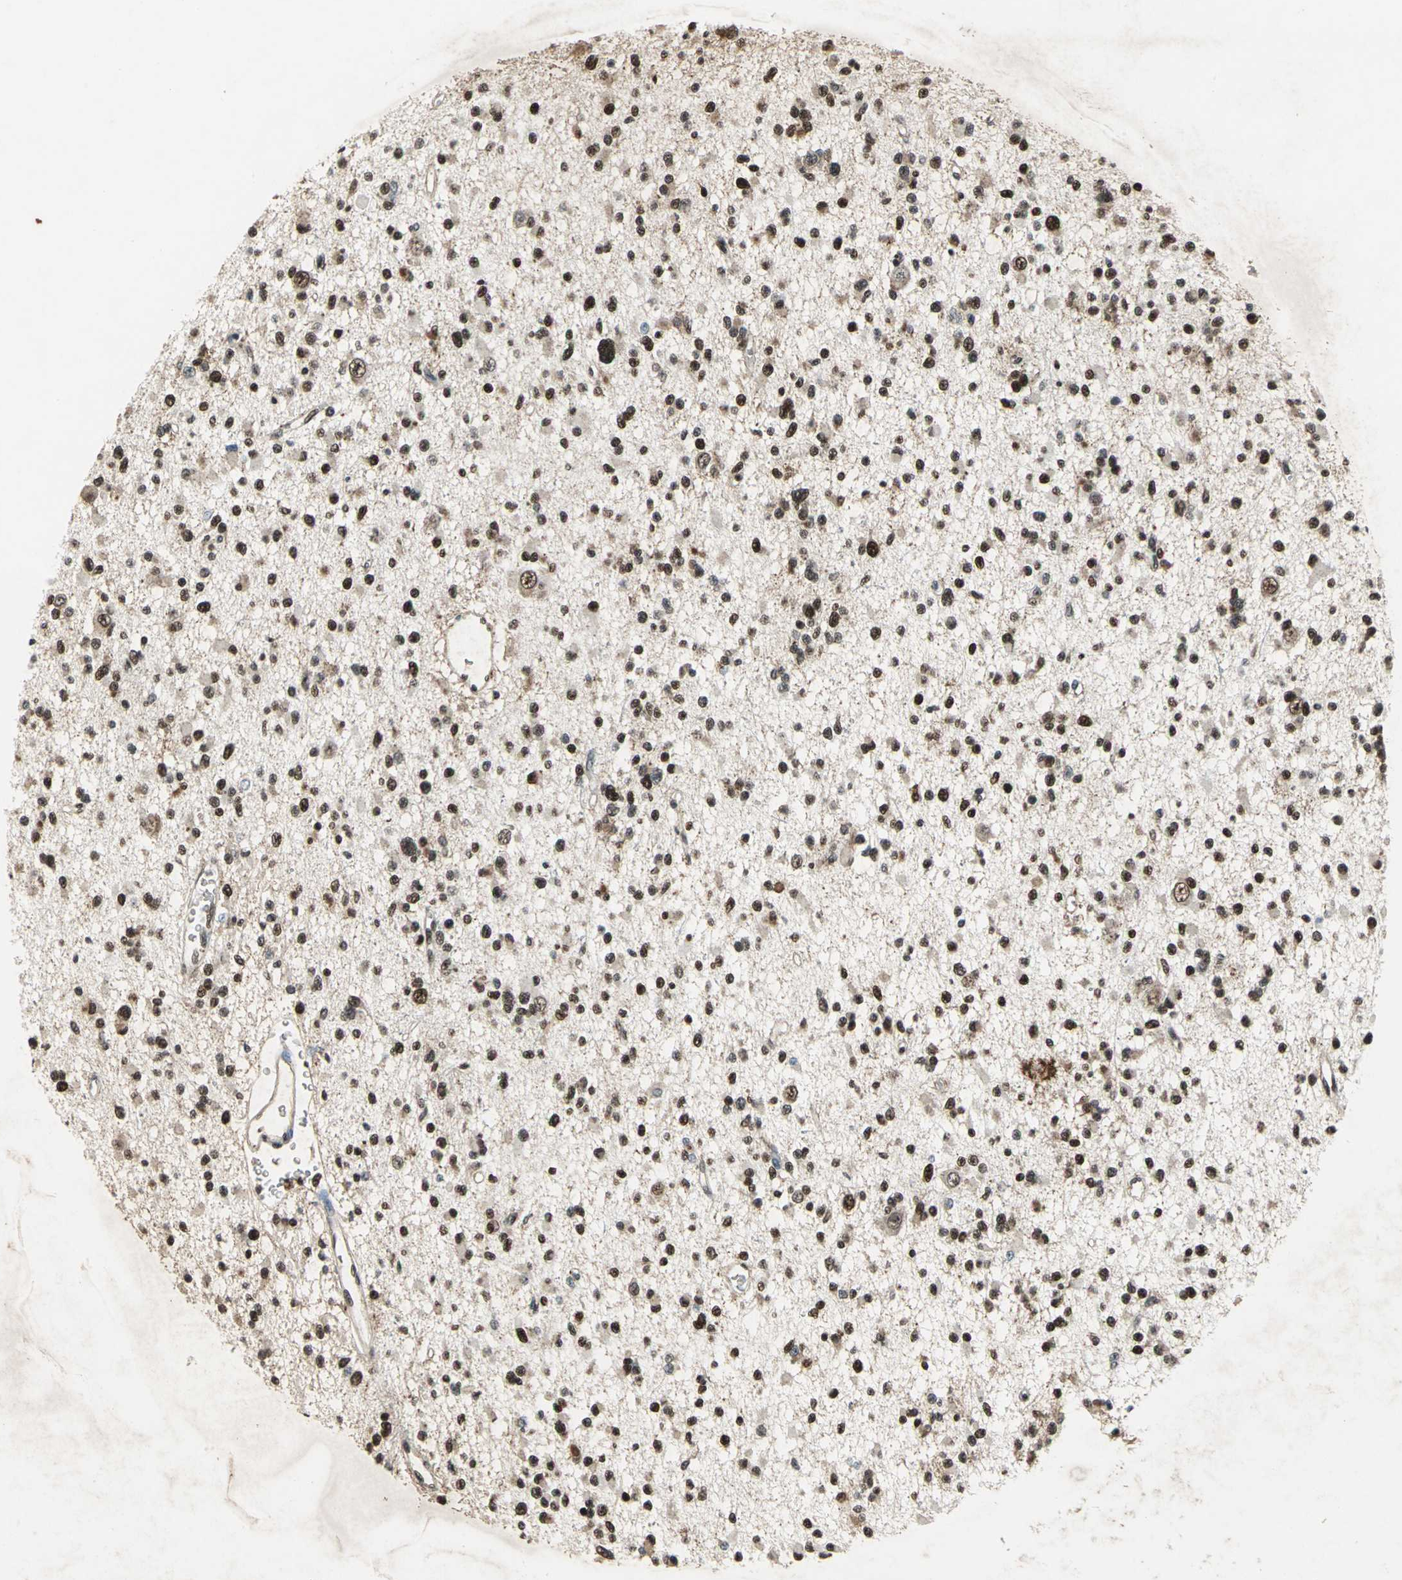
{"staining": {"intensity": "strong", "quantity": ">75%", "location": "nuclear"}, "tissue": "glioma", "cell_type": "Tumor cells", "image_type": "cancer", "snomed": [{"axis": "morphology", "description": "Glioma, malignant, Low grade"}, {"axis": "topography", "description": "Brain"}], "caption": "Glioma stained with a protein marker demonstrates strong staining in tumor cells.", "gene": "ANP32A", "patient": {"sex": "female", "age": 22}}